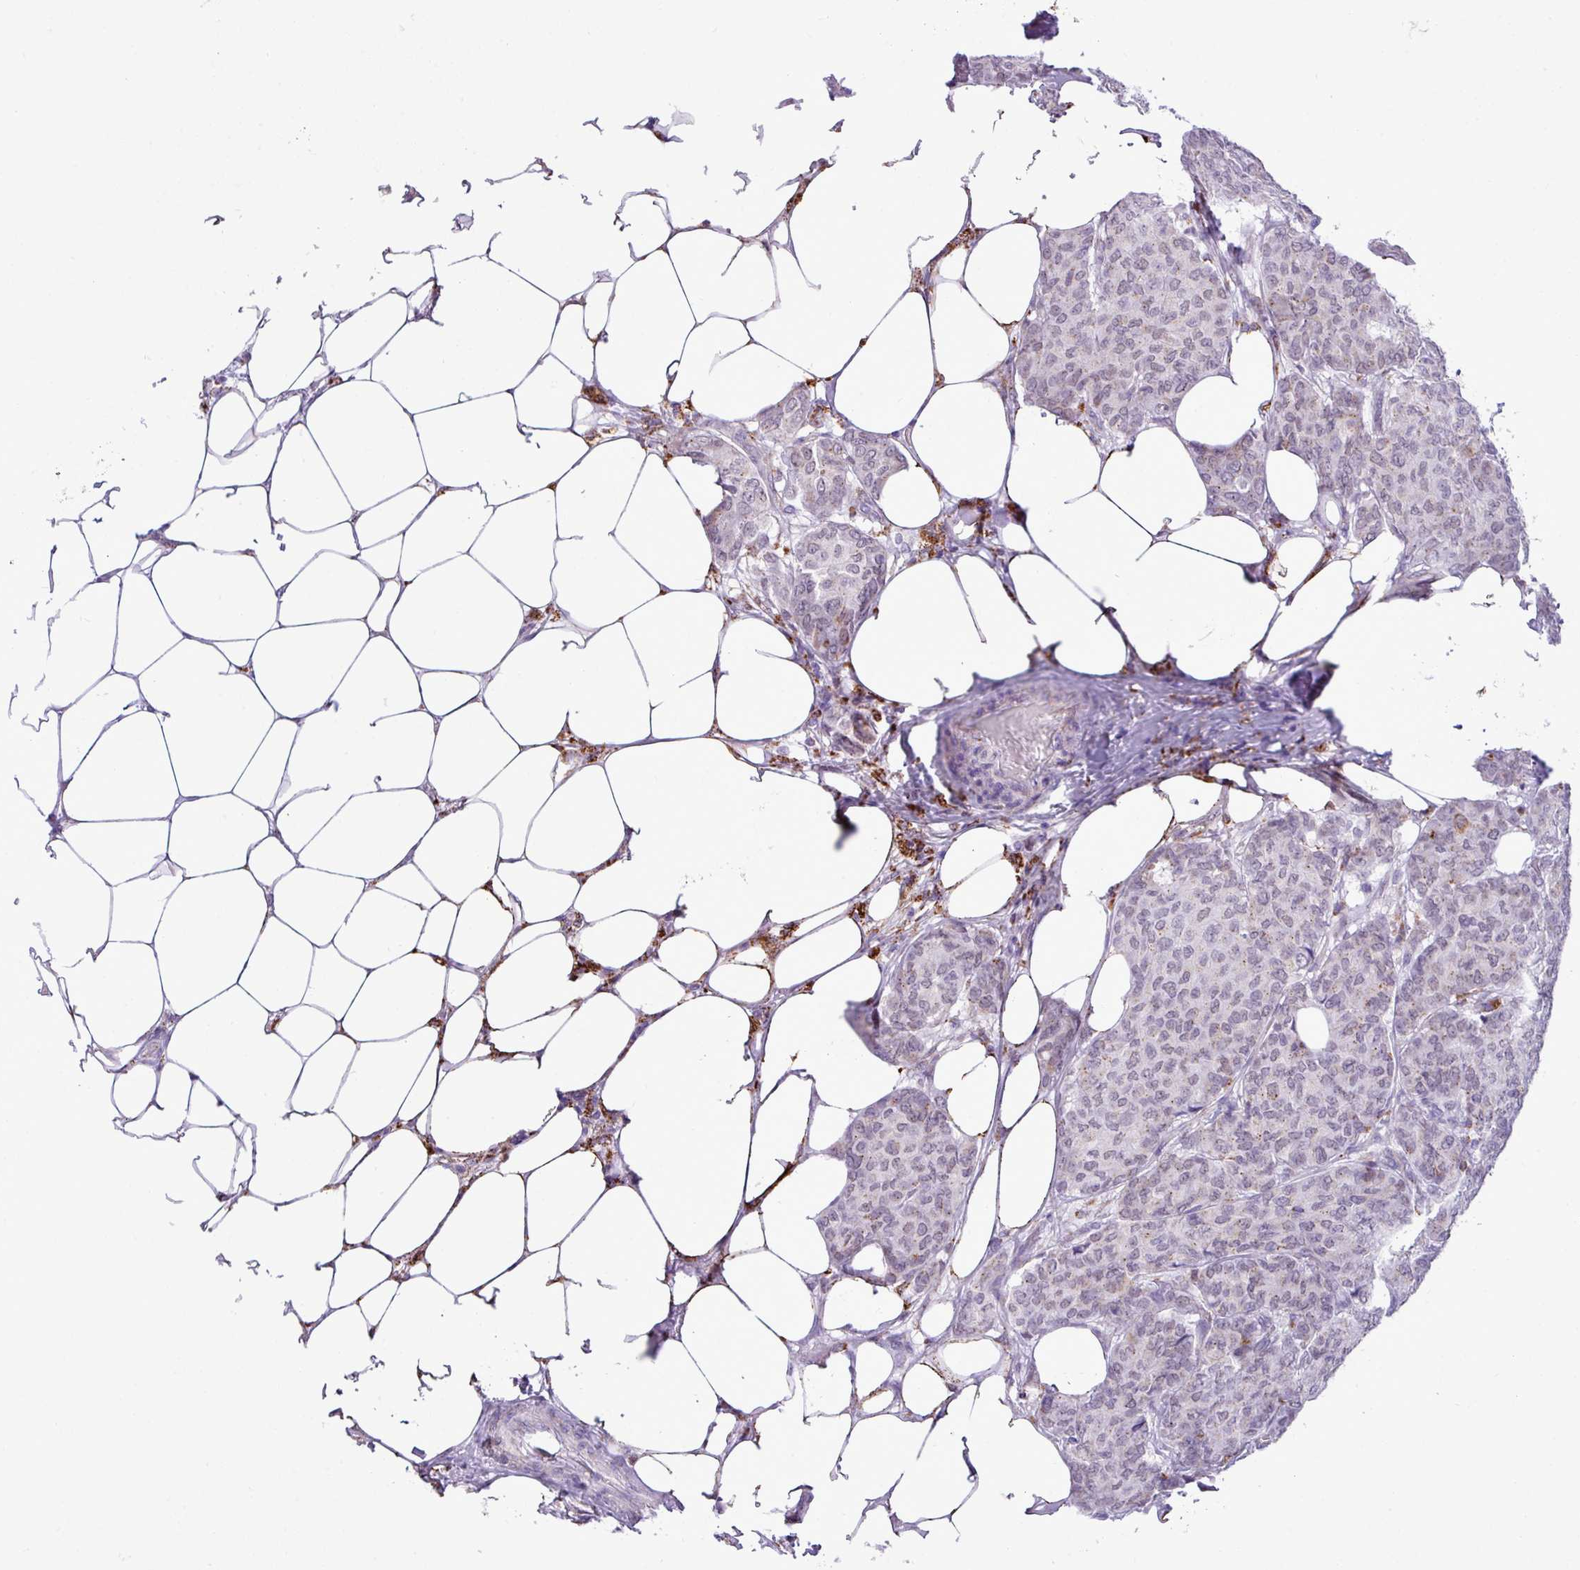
{"staining": {"intensity": "negative", "quantity": "none", "location": "none"}, "tissue": "breast cancer", "cell_type": "Tumor cells", "image_type": "cancer", "snomed": [{"axis": "morphology", "description": "Duct carcinoma"}, {"axis": "topography", "description": "Breast"}], "caption": "The IHC image has no significant staining in tumor cells of breast cancer tissue.", "gene": "SGPP1", "patient": {"sex": "female", "age": 75}}